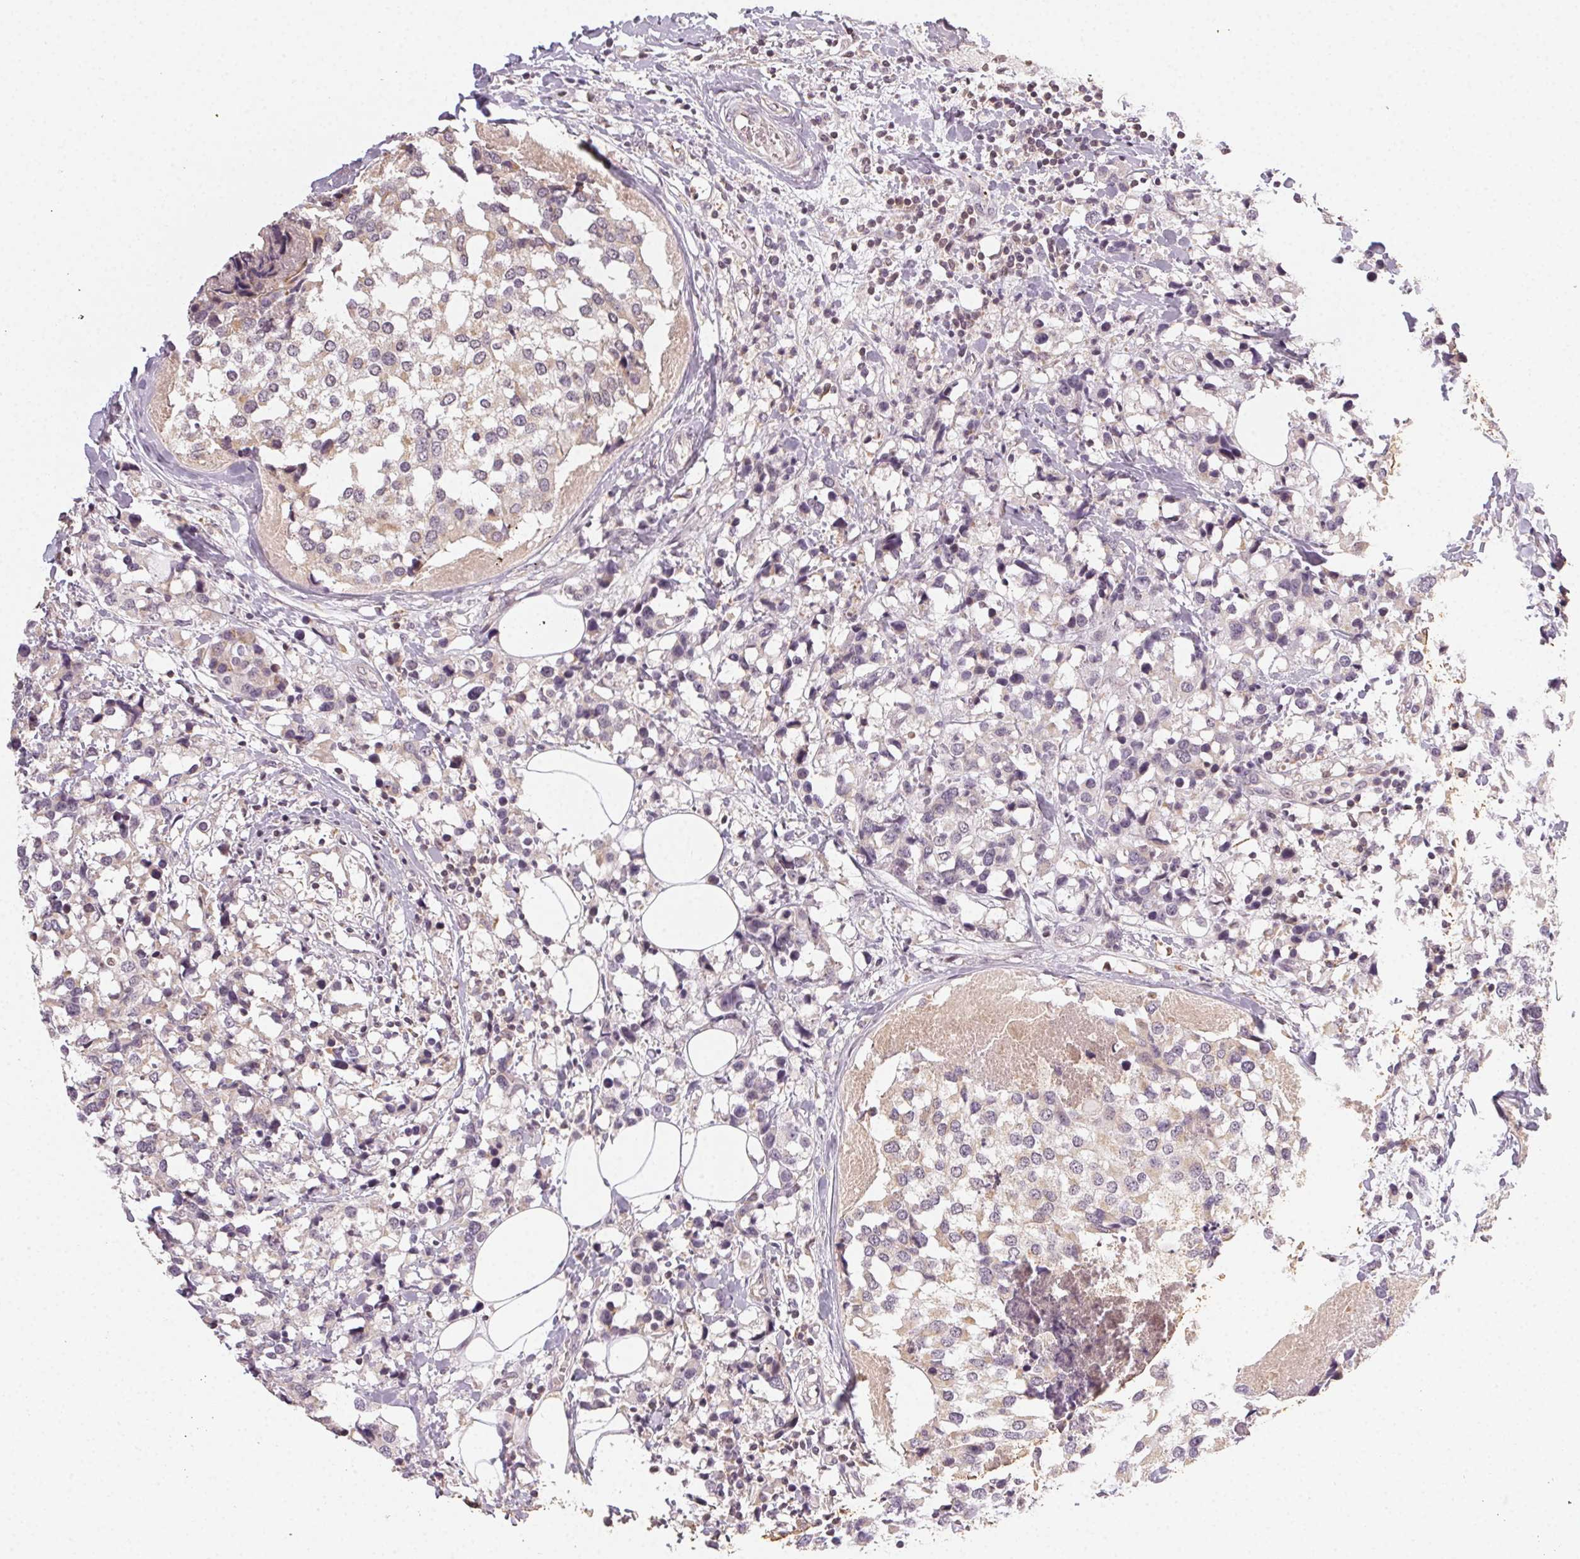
{"staining": {"intensity": "weak", "quantity": "<25%", "location": "cytoplasmic/membranous"}, "tissue": "breast cancer", "cell_type": "Tumor cells", "image_type": "cancer", "snomed": [{"axis": "morphology", "description": "Lobular carcinoma"}, {"axis": "topography", "description": "Breast"}], "caption": "An image of human lobular carcinoma (breast) is negative for staining in tumor cells.", "gene": "NCOA4", "patient": {"sex": "female", "age": 59}}